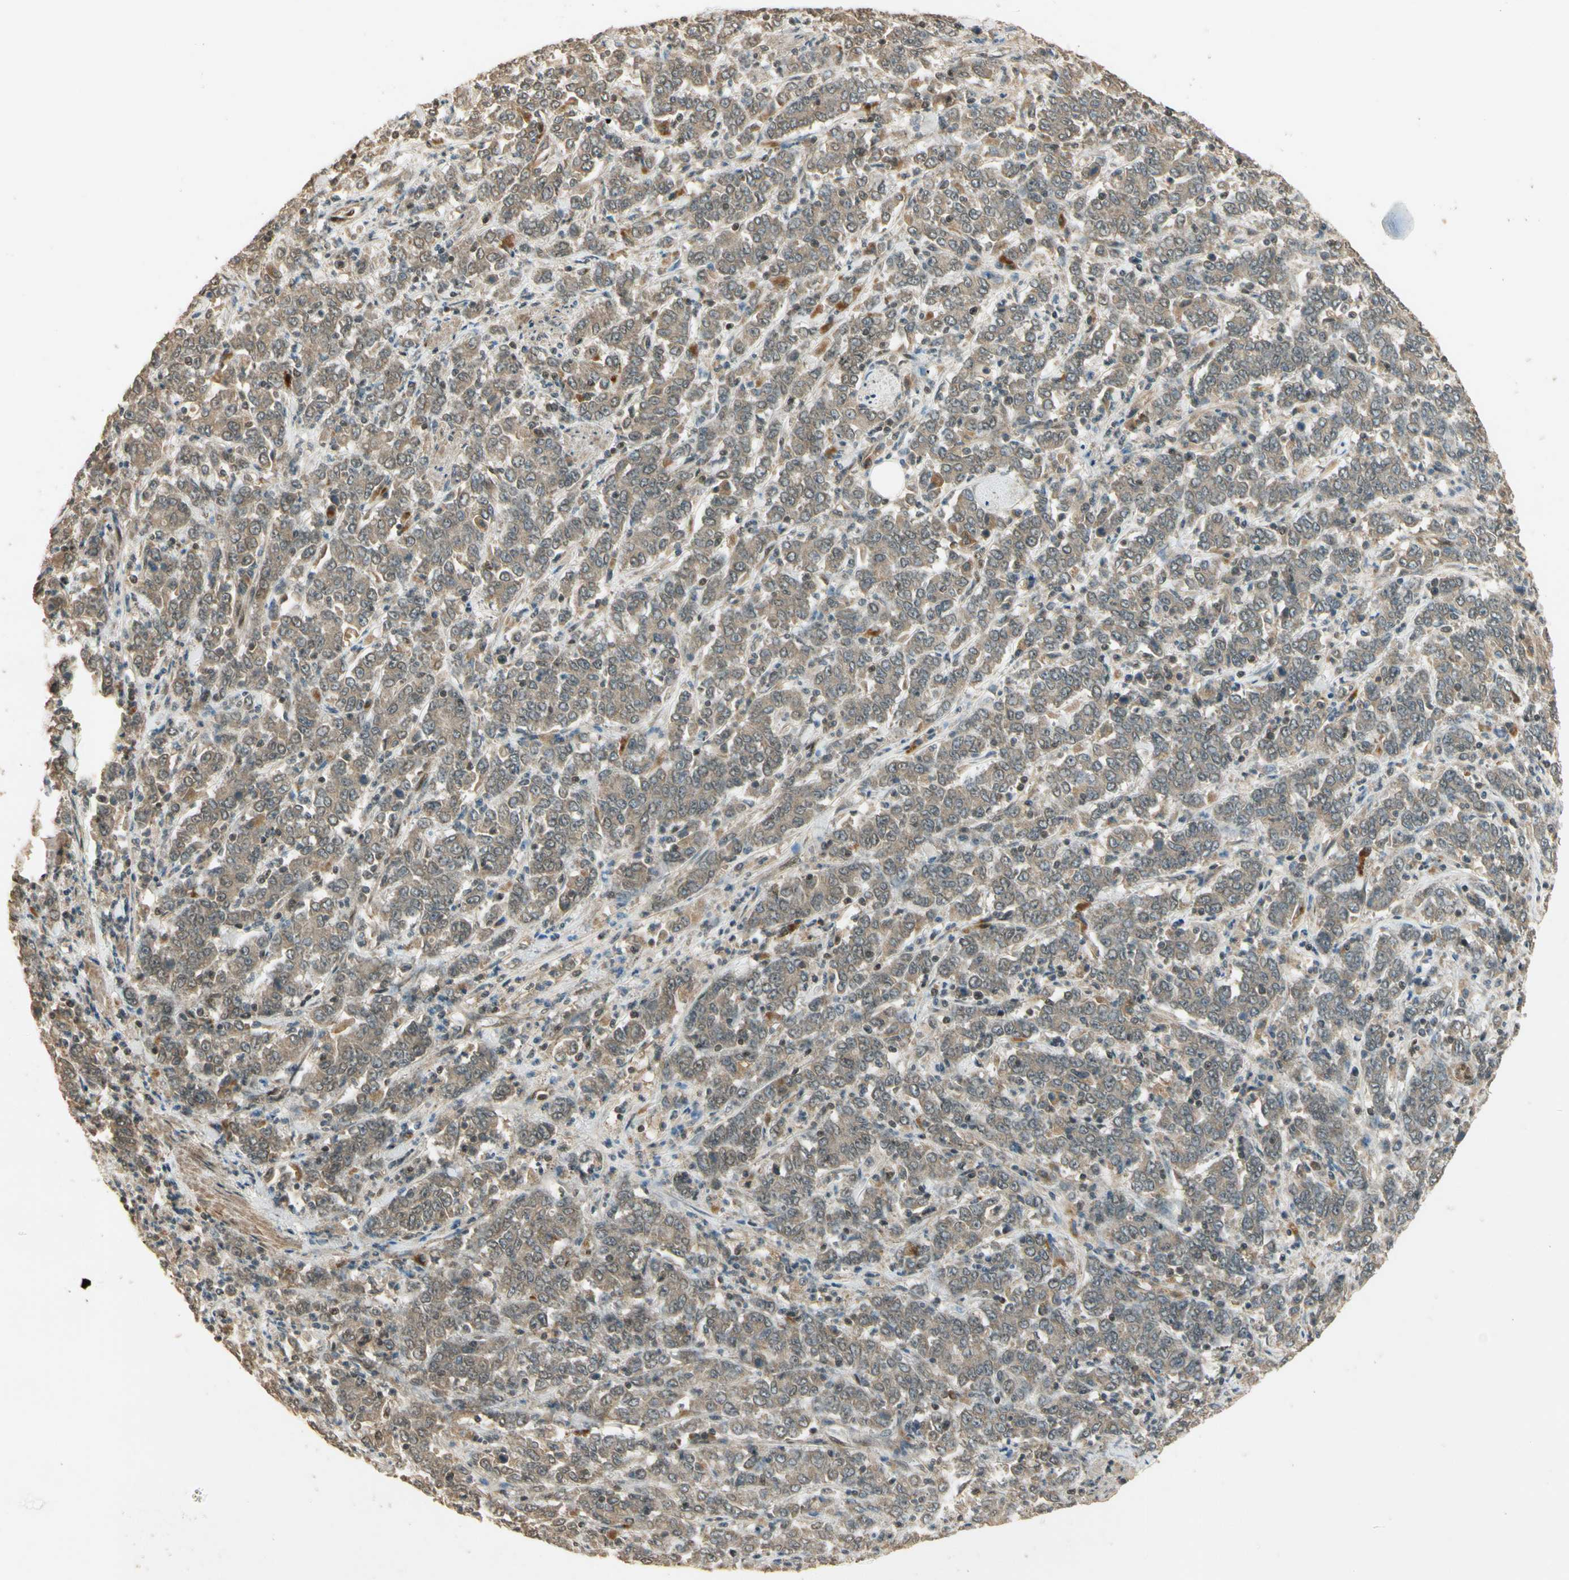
{"staining": {"intensity": "weak", "quantity": ">75%", "location": "cytoplasmic/membranous"}, "tissue": "stomach cancer", "cell_type": "Tumor cells", "image_type": "cancer", "snomed": [{"axis": "morphology", "description": "Adenocarcinoma, NOS"}, {"axis": "topography", "description": "Stomach, lower"}], "caption": "Immunohistochemical staining of stomach adenocarcinoma demonstrates weak cytoplasmic/membranous protein expression in approximately >75% of tumor cells.", "gene": "GMEB2", "patient": {"sex": "female", "age": 71}}